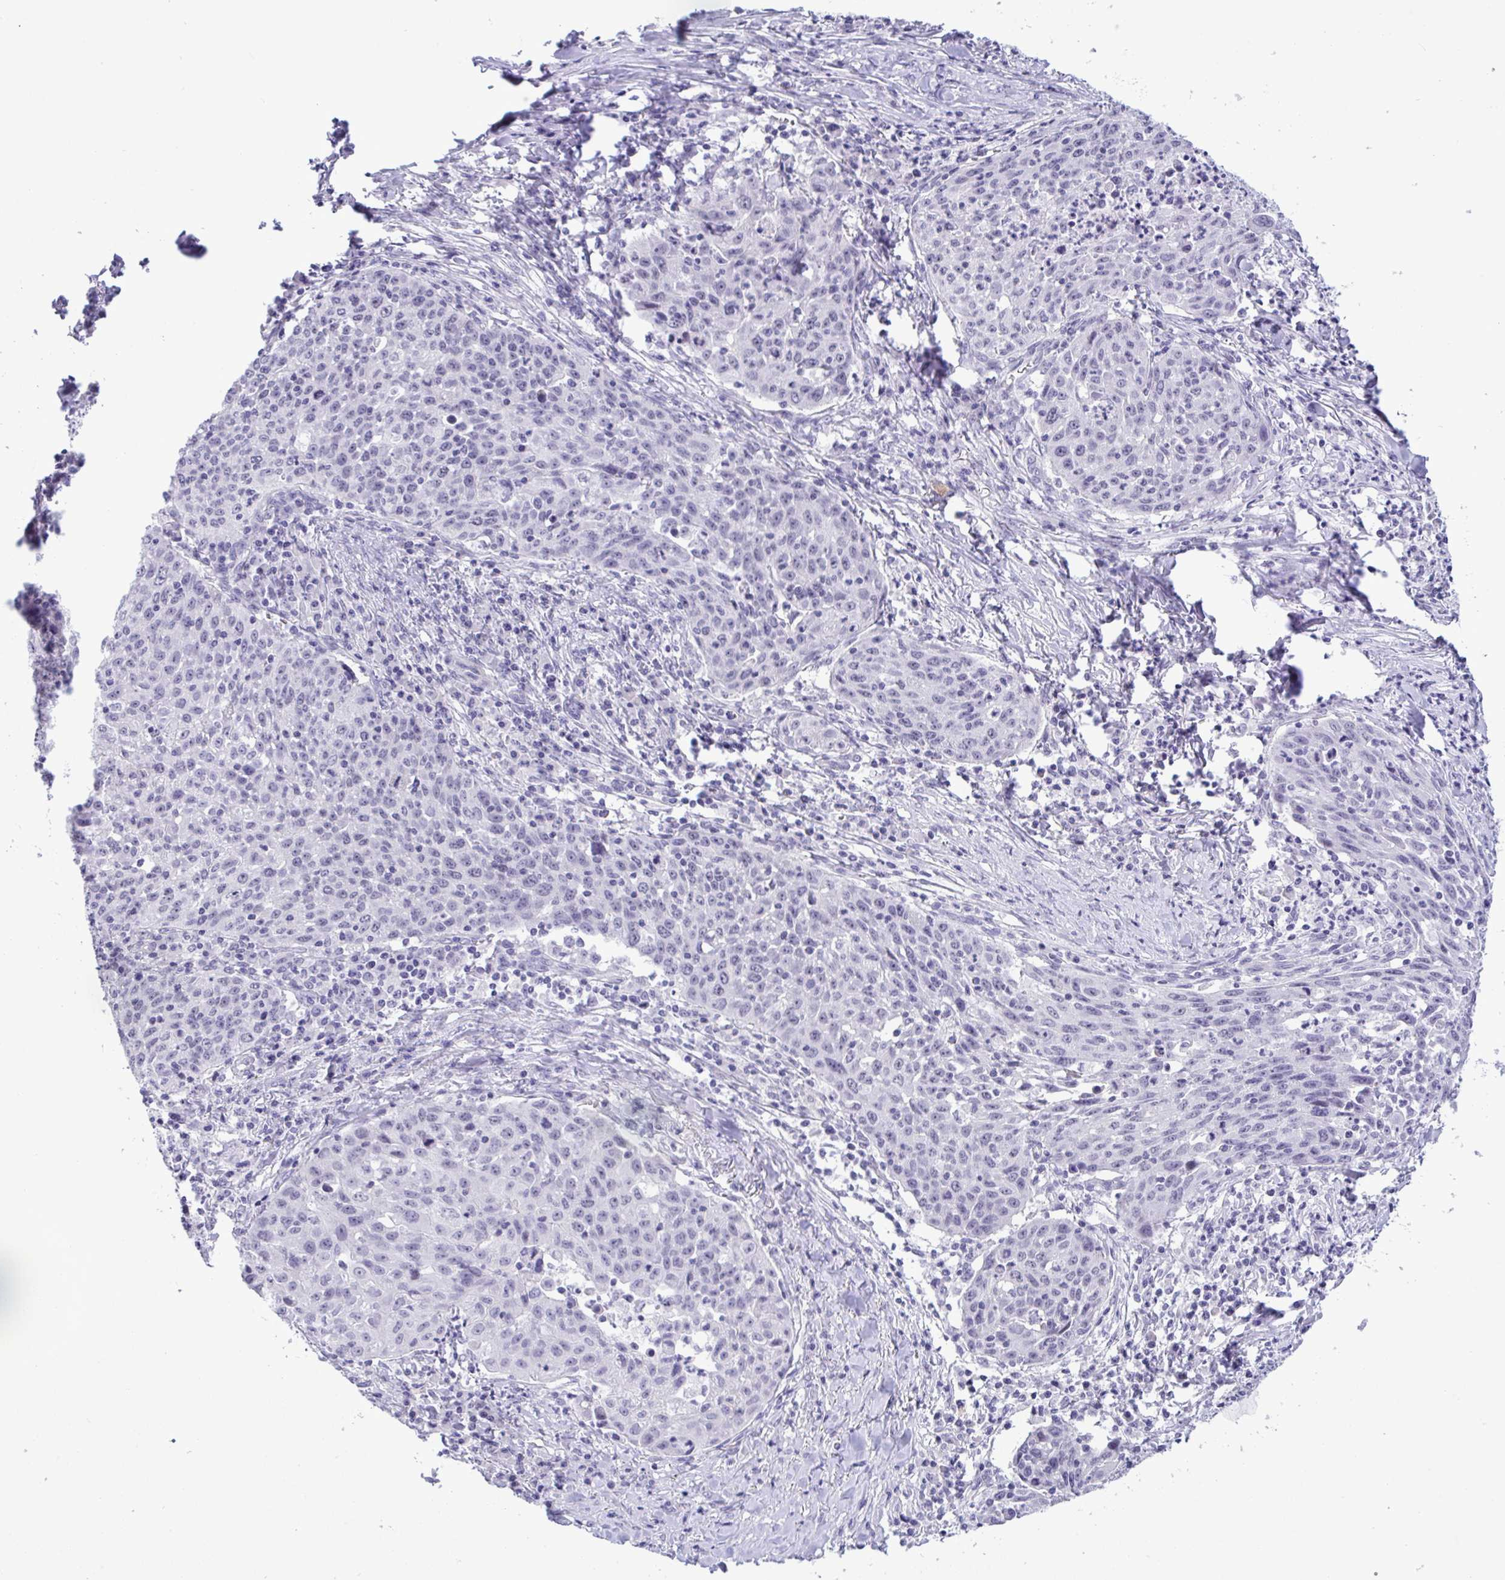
{"staining": {"intensity": "negative", "quantity": "none", "location": "none"}, "tissue": "lung cancer", "cell_type": "Tumor cells", "image_type": "cancer", "snomed": [{"axis": "morphology", "description": "Squamous cell carcinoma, NOS"}, {"axis": "morphology", "description": "Squamous cell carcinoma, metastatic, NOS"}, {"axis": "topography", "description": "Bronchus"}, {"axis": "topography", "description": "Lung"}], "caption": "An IHC micrograph of squamous cell carcinoma (lung) is shown. There is no staining in tumor cells of squamous cell carcinoma (lung).", "gene": "YBX2", "patient": {"sex": "male", "age": 62}}